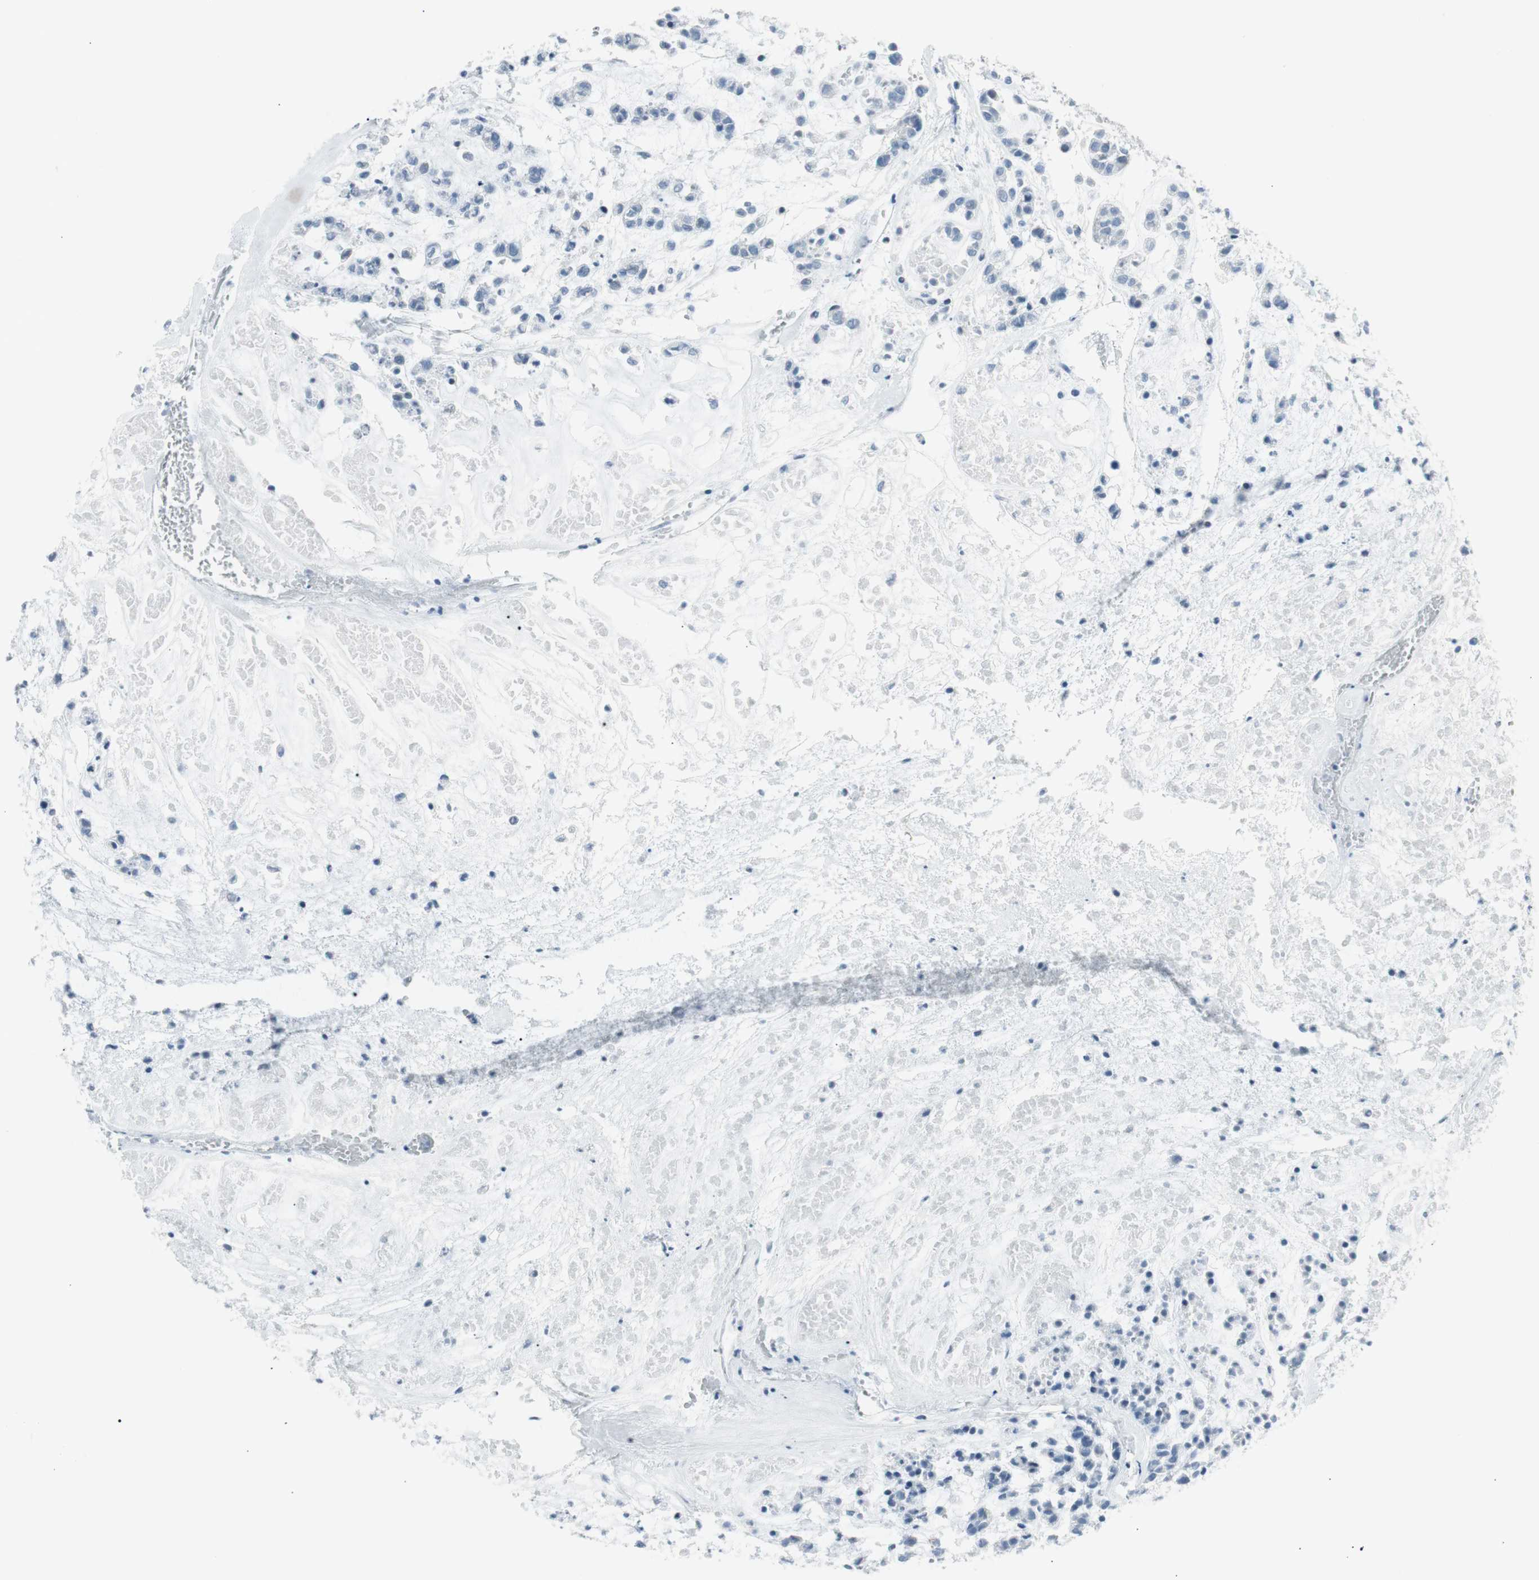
{"staining": {"intensity": "negative", "quantity": "none", "location": "none"}, "tissue": "head and neck cancer", "cell_type": "Tumor cells", "image_type": "cancer", "snomed": [{"axis": "morphology", "description": "Adenocarcinoma, NOS"}, {"axis": "morphology", "description": "Adenoma, NOS"}, {"axis": "topography", "description": "Head-Neck"}], "caption": "A high-resolution photomicrograph shows immunohistochemistry staining of adenoma (head and neck), which reveals no significant expression in tumor cells. (Immunohistochemistry, brightfield microscopy, high magnification).", "gene": "AGR2", "patient": {"sex": "female", "age": 55}}